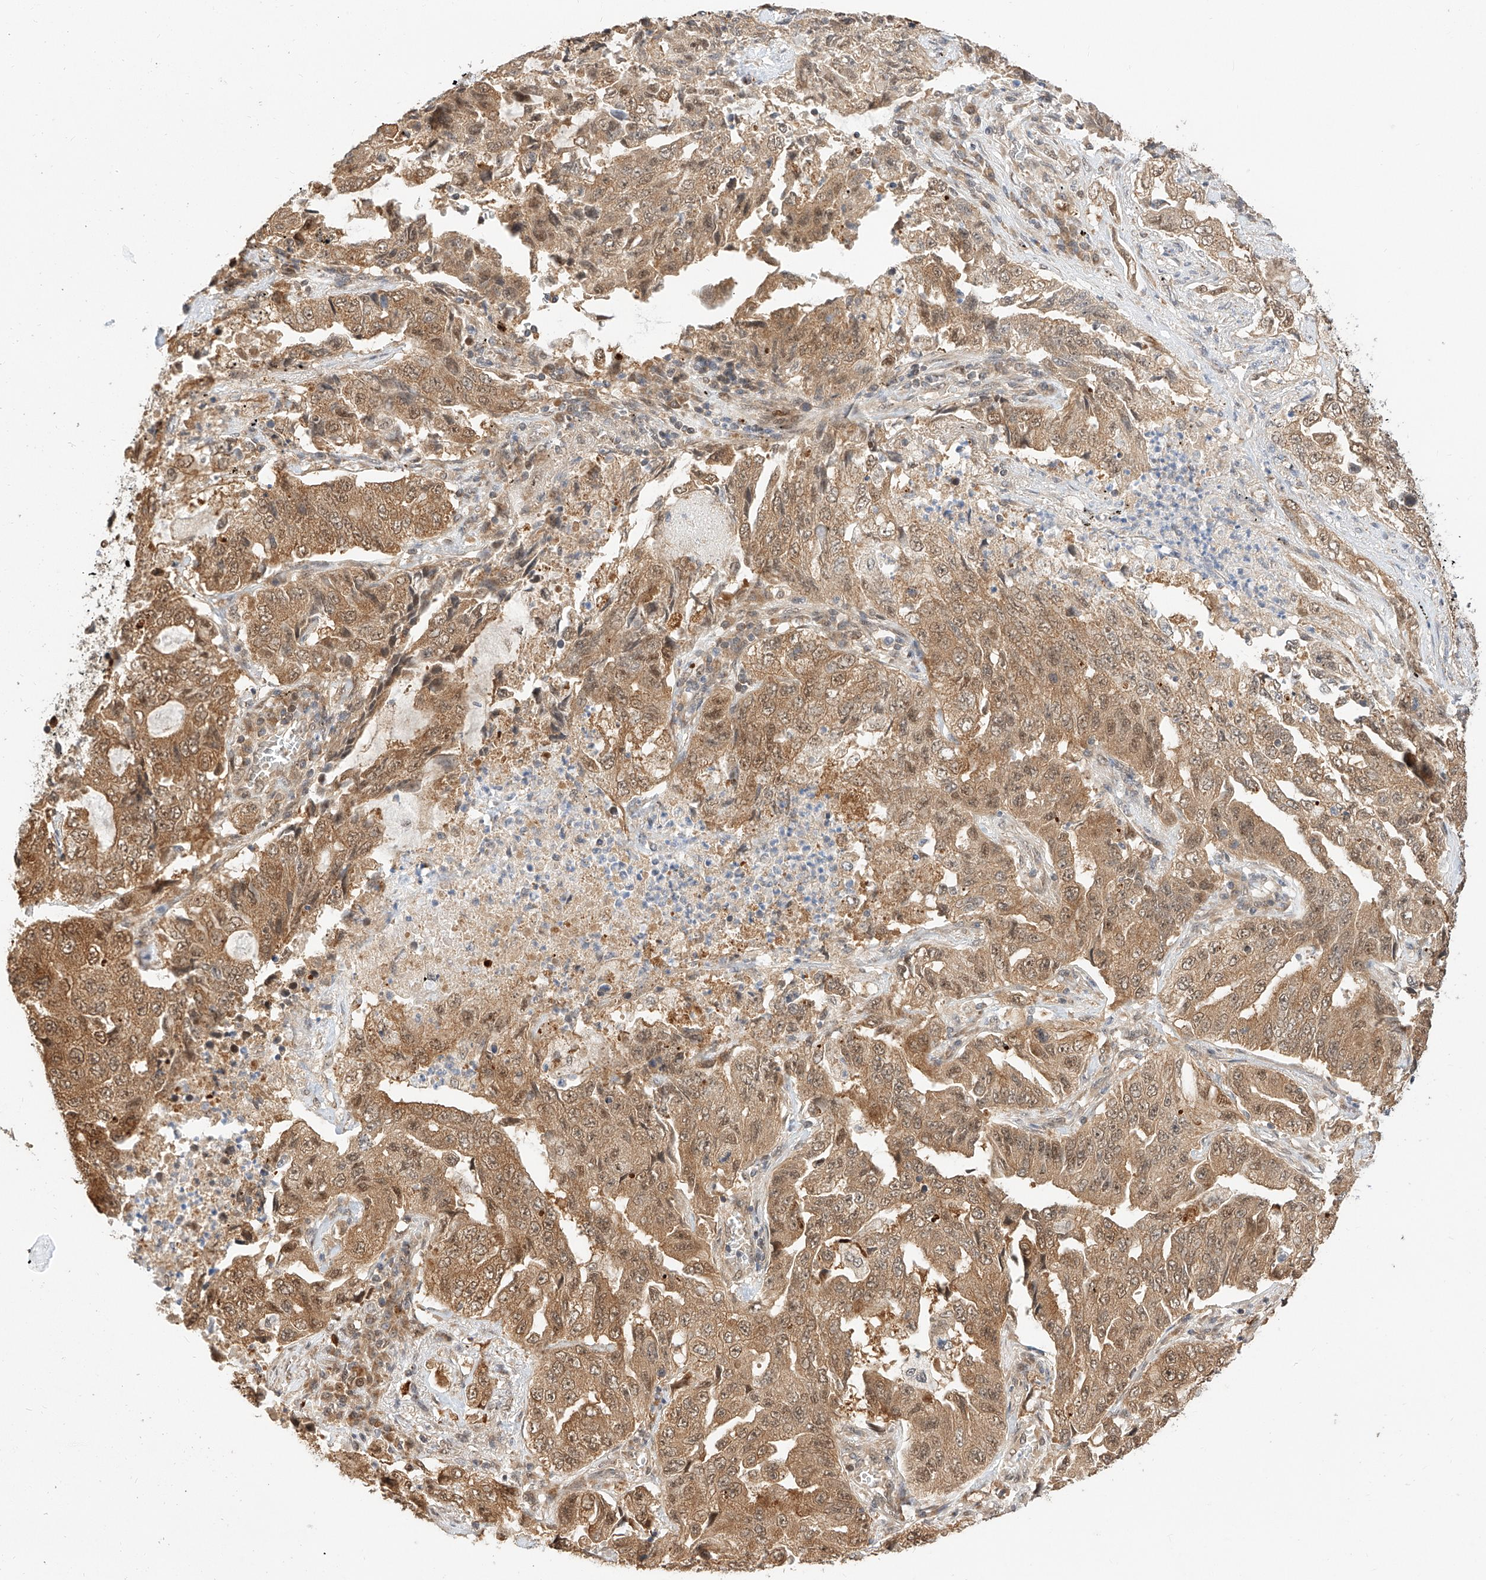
{"staining": {"intensity": "moderate", "quantity": ">75%", "location": "cytoplasmic/membranous,nuclear"}, "tissue": "lung cancer", "cell_type": "Tumor cells", "image_type": "cancer", "snomed": [{"axis": "morphology", "description": "Adenocarcinoma, NOS"}, {"axis": "topography", "description": "Lung"}], "caption": "A histopathology image of adenocarcinoma (lung) stained for a protein demonstrates moderate cytoplasmic/membranous and nuclear brown staining in tumor cells.", "gene": "EIF4H", "patient": {"sex": "female", "age": 51}}